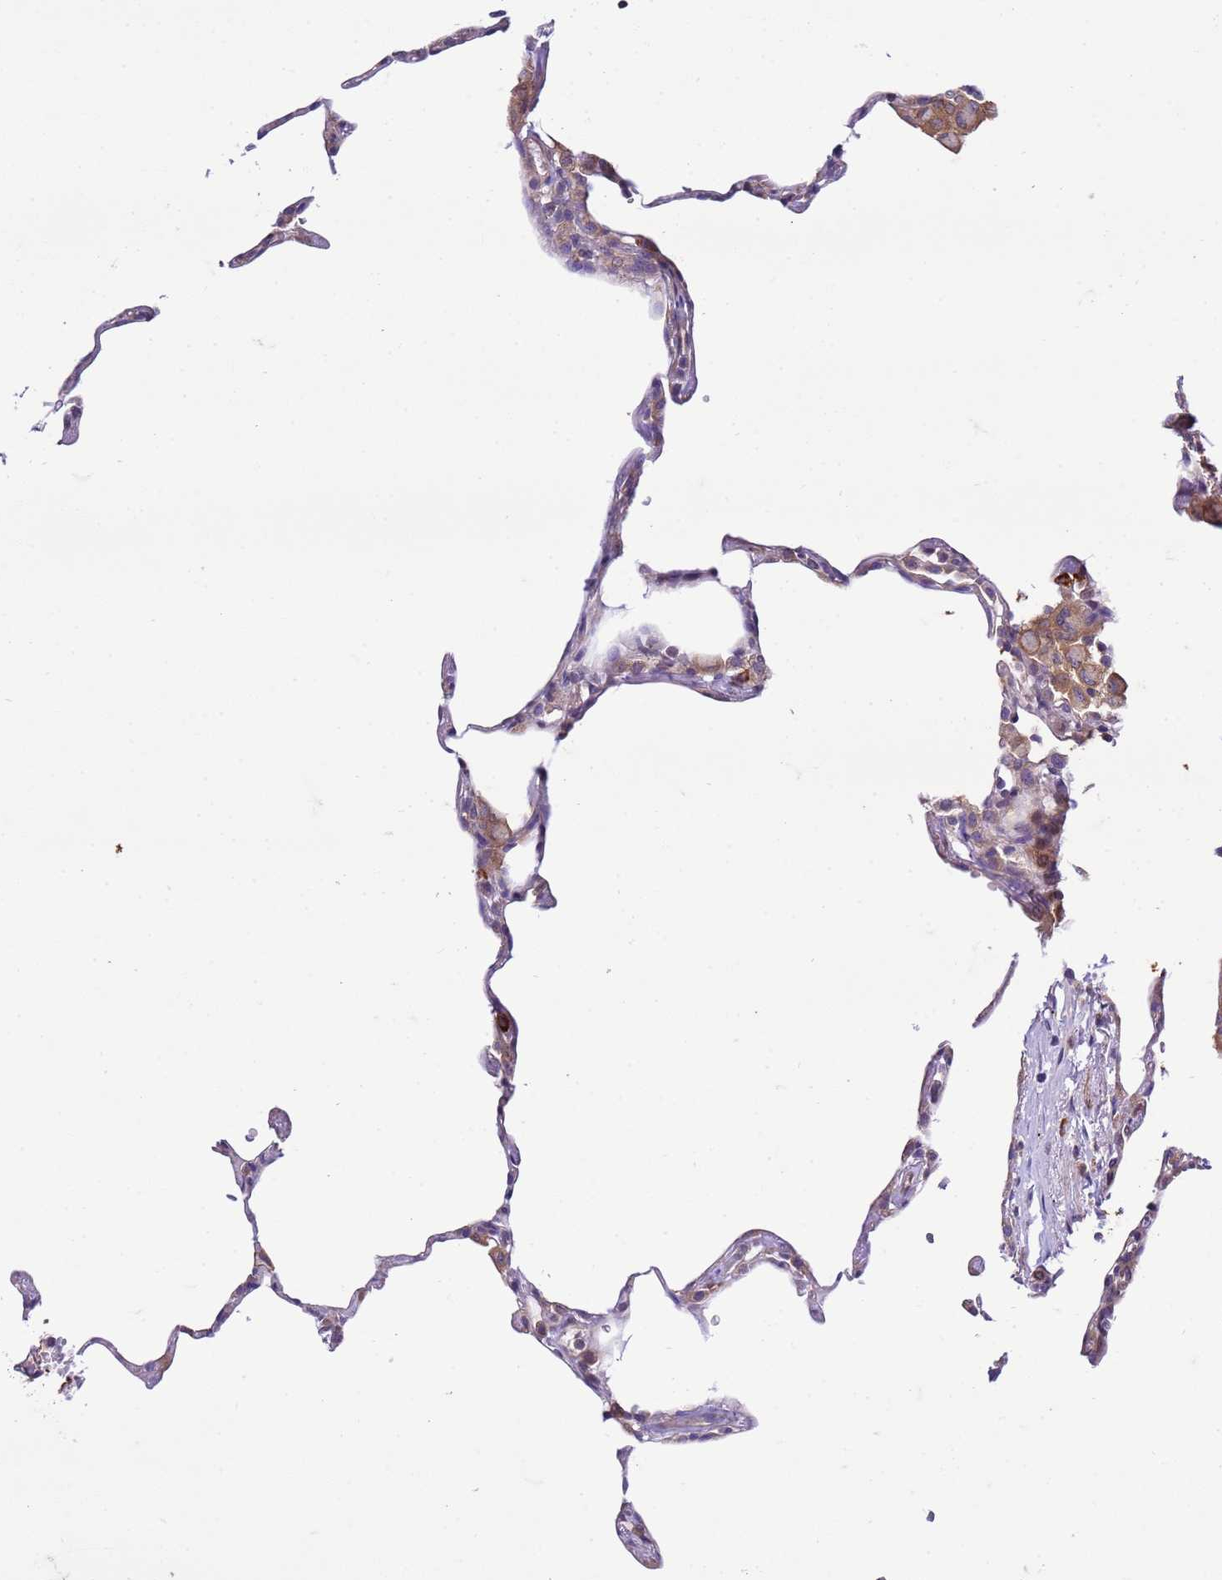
{"staining": {"intensity": "weak", "quantity": "<25%", "location": "cytoplasmic/membranous"}, "tissue": "lung", "cell_type": "Alveolar cells", "image_type": "normal", "snomed": [{"axis": "morphology", "description": "Normal tissue, NOS"}, {"axis": "topography", "description": "Lung"}], "caption": "IHC image of benign lung stained for a protein (brown), which displays no staining in alveolar cells.", "gene": "GEN1", "patient": {"sex": "female", "age": 57}}